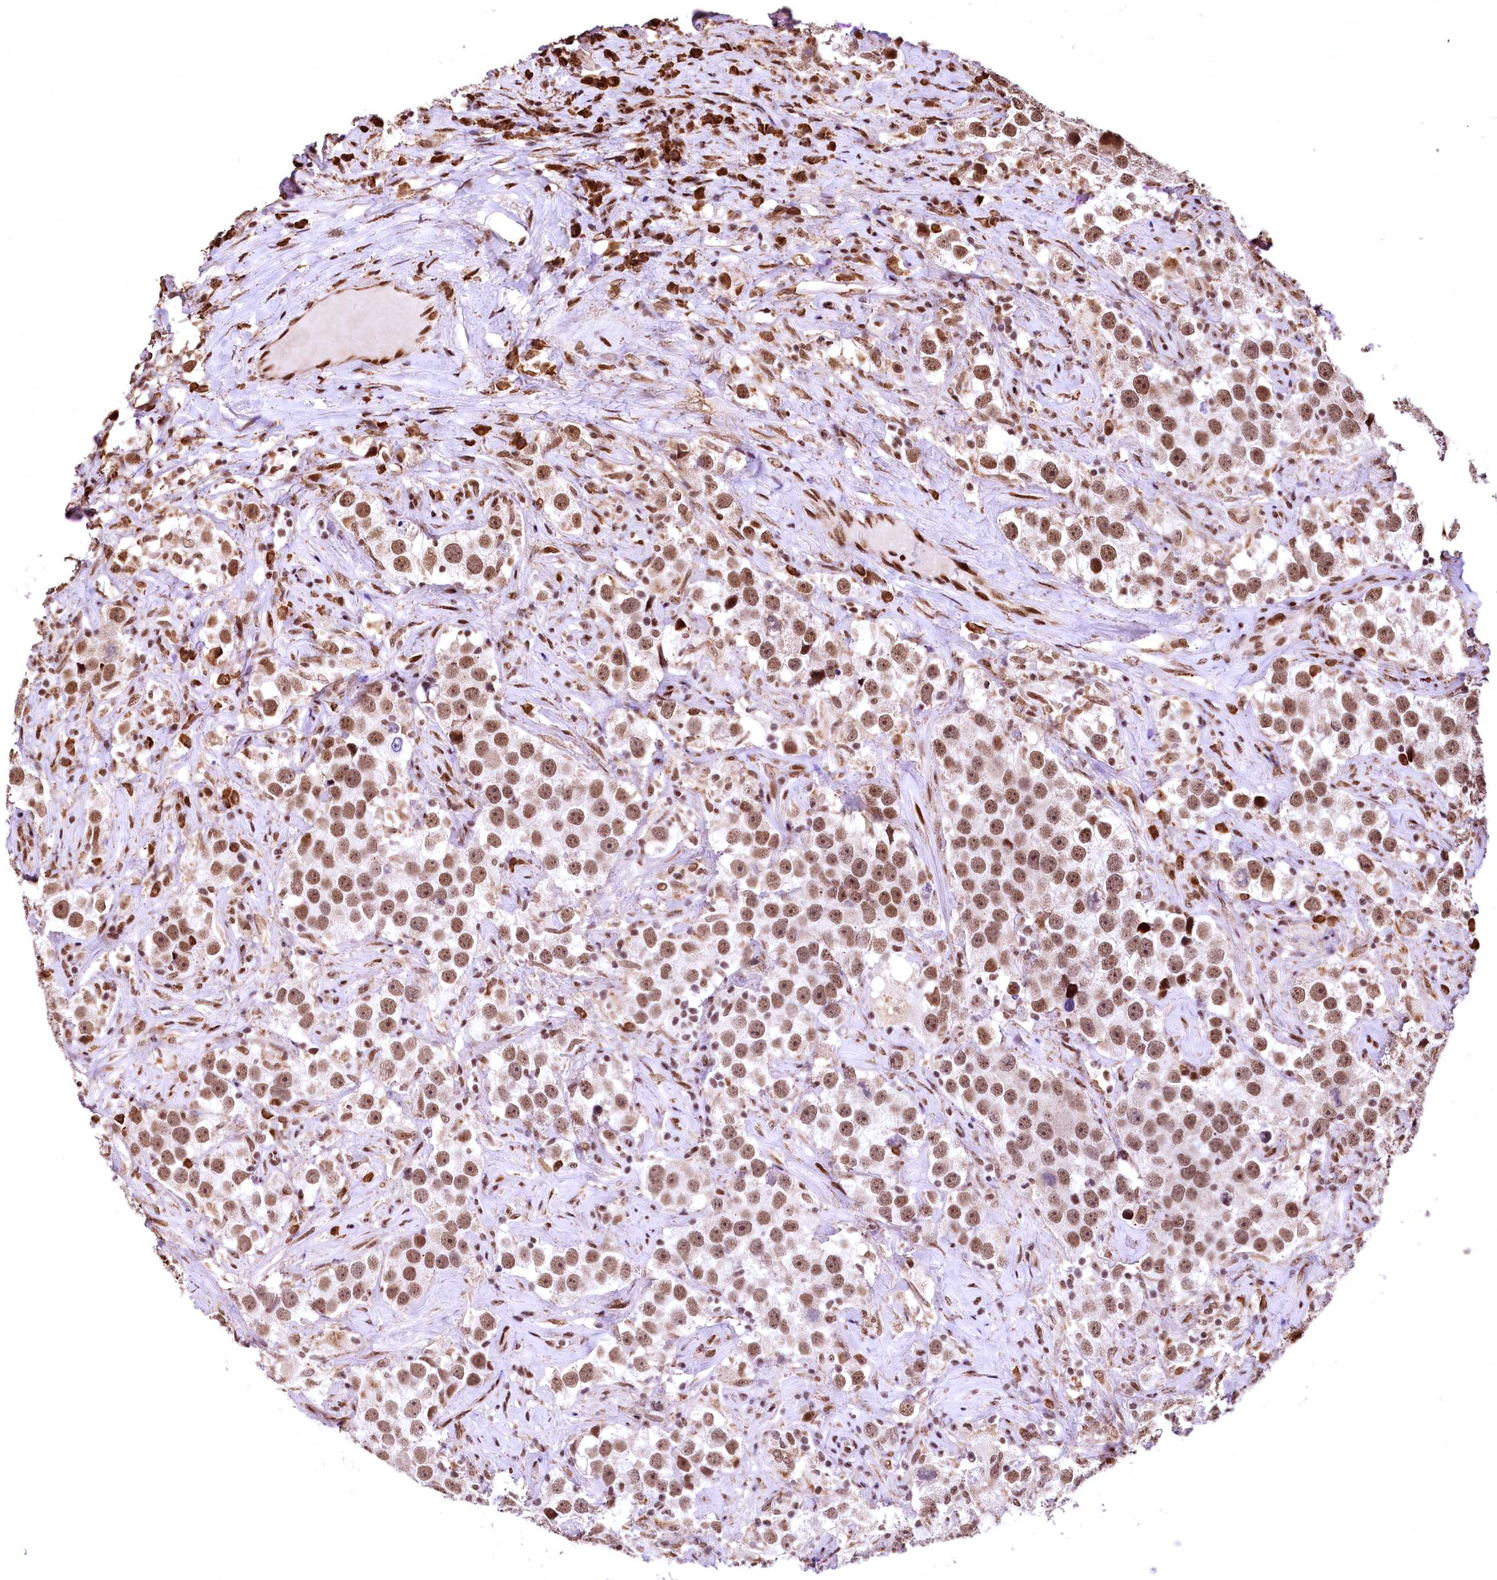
{"staining": {"intensity": "moderate", "quantity": ">75%", "location": "nuclear"}, "tissue": "testis cancer", "cell_type": "Tumor cells", "image_type": "cancer", "snomed": [{"axis": "morphology", "description": "Seminoma, NOS"}, {"axis": "topography", "description": "Testis"}], "caption": "The histopathology image exhibits staining of testis cancer, revealing moderate nuclear protein staining (brown color) within tumor cells.", "gene": "PDS5B", "patient": {"sex": "male", "age": 49}}